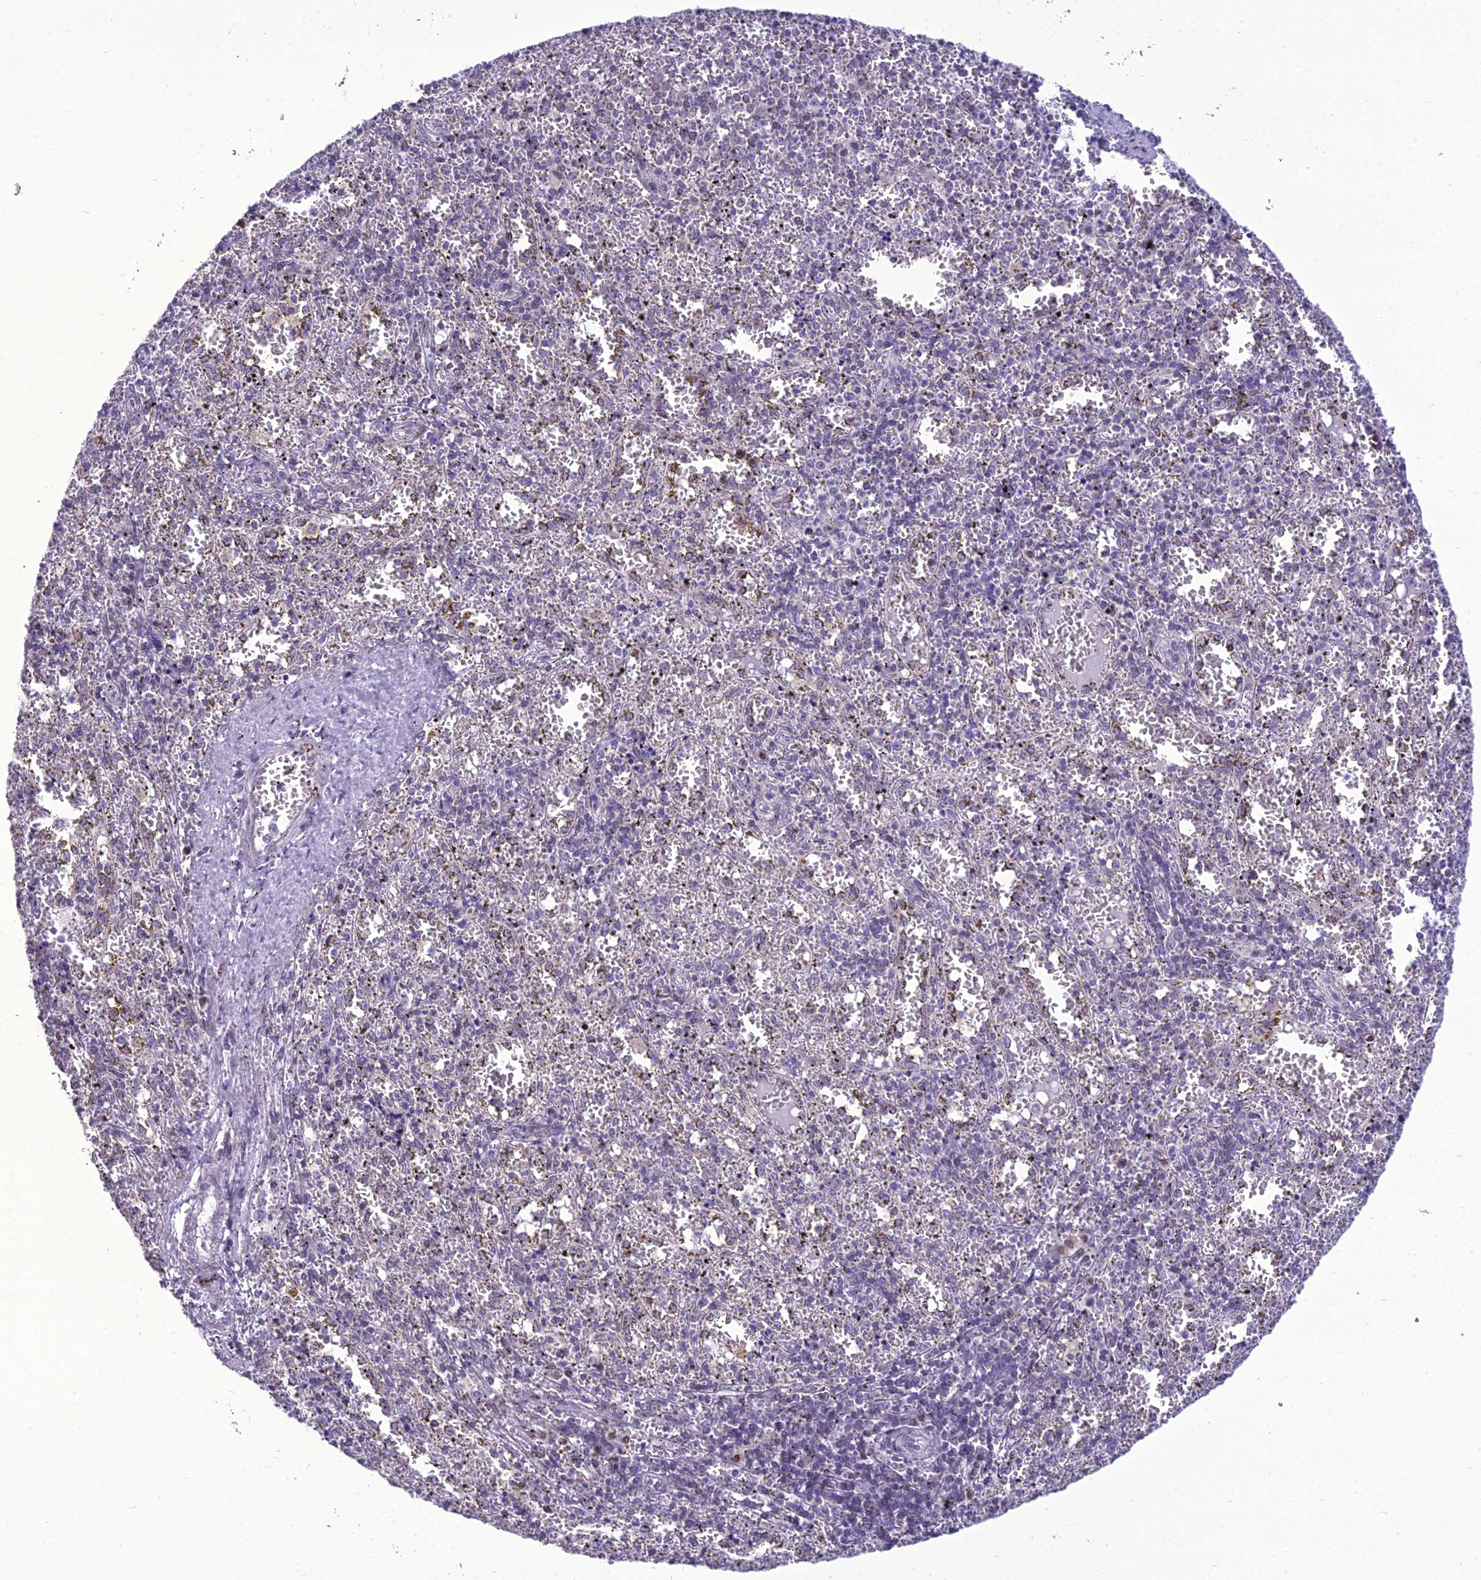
{"staining": {"intensity": "negative", "quantity": "none", "location": "none"}, "tissue": "spleen", "cell_type": "Cells in red pulp", "image_type": "normal", "snomed": [{"axis": "morphology", "description": "Normal tissue, NOS"}, {"axis": "topography", "description": "Spleen"}], "caption": "This is an immunohistochemistry image of unremarkable human spleen. There is no positivity in cells in red pulp.", "gene": "B9D2", "patient": {"sex": "male", "age": 11}}